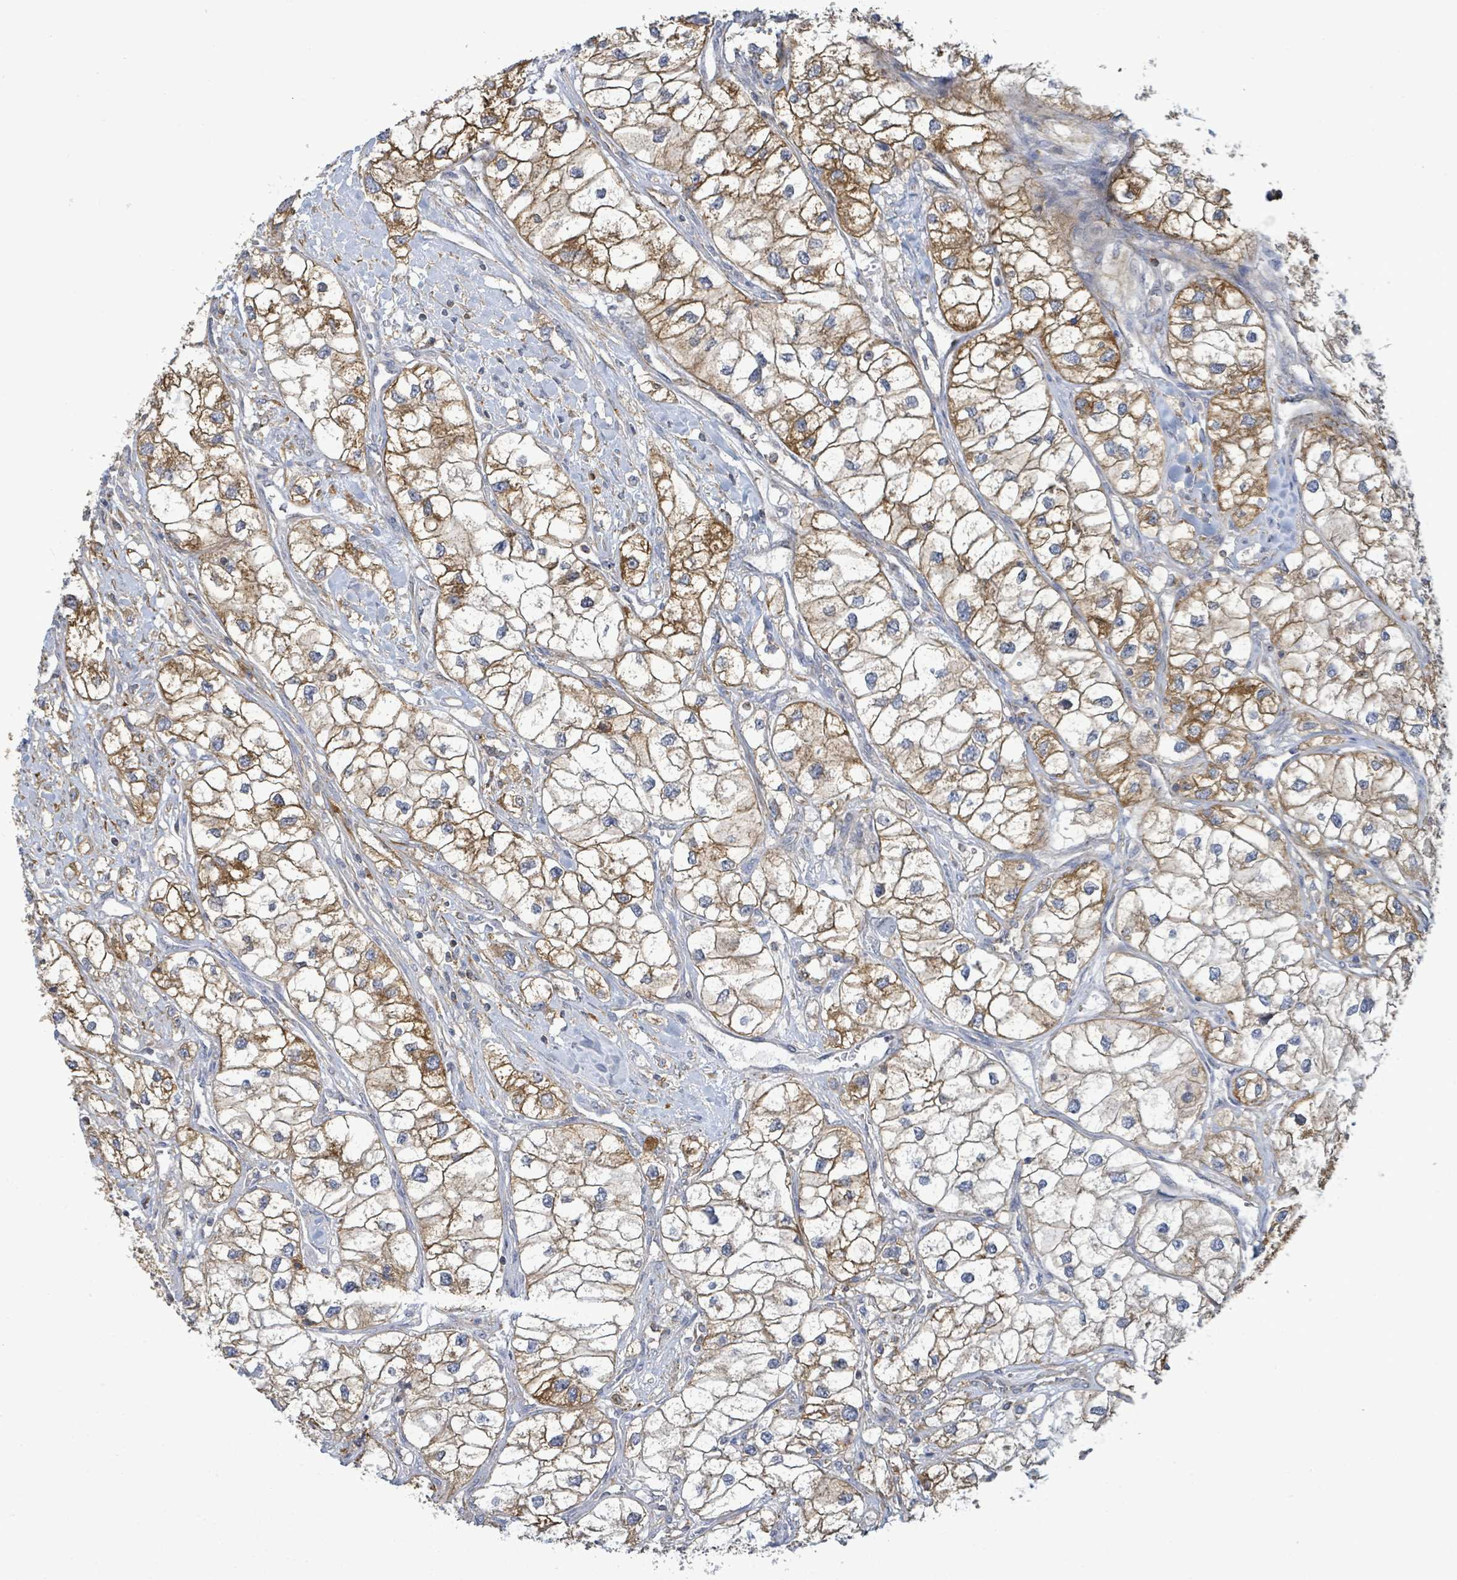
{"staining": {"intensity": "moderate", "quantity": "25%-75%", "location": "cytoplasmic/membranous"}, "tissue": "renal cancer", "cell_type": "Tumor cells", "image_type": "cancer", "snomed": [{"axis": "morphology", "description": "Adenocarcinoma, NOS"}, {"axis": "topography", "description": "Kidney"}], "caption": "Tumor cells show moderate cytoplasmic/membranous positivity in about 25%-75% of cells in renal adenocarcinoma. The staining was performed using DAB, with brown indicating positive protein expression. Nuclei are stained blue with hematoxylin.", "gene": "EGFL7", "patient": {"sex": "male", "age": 59}}